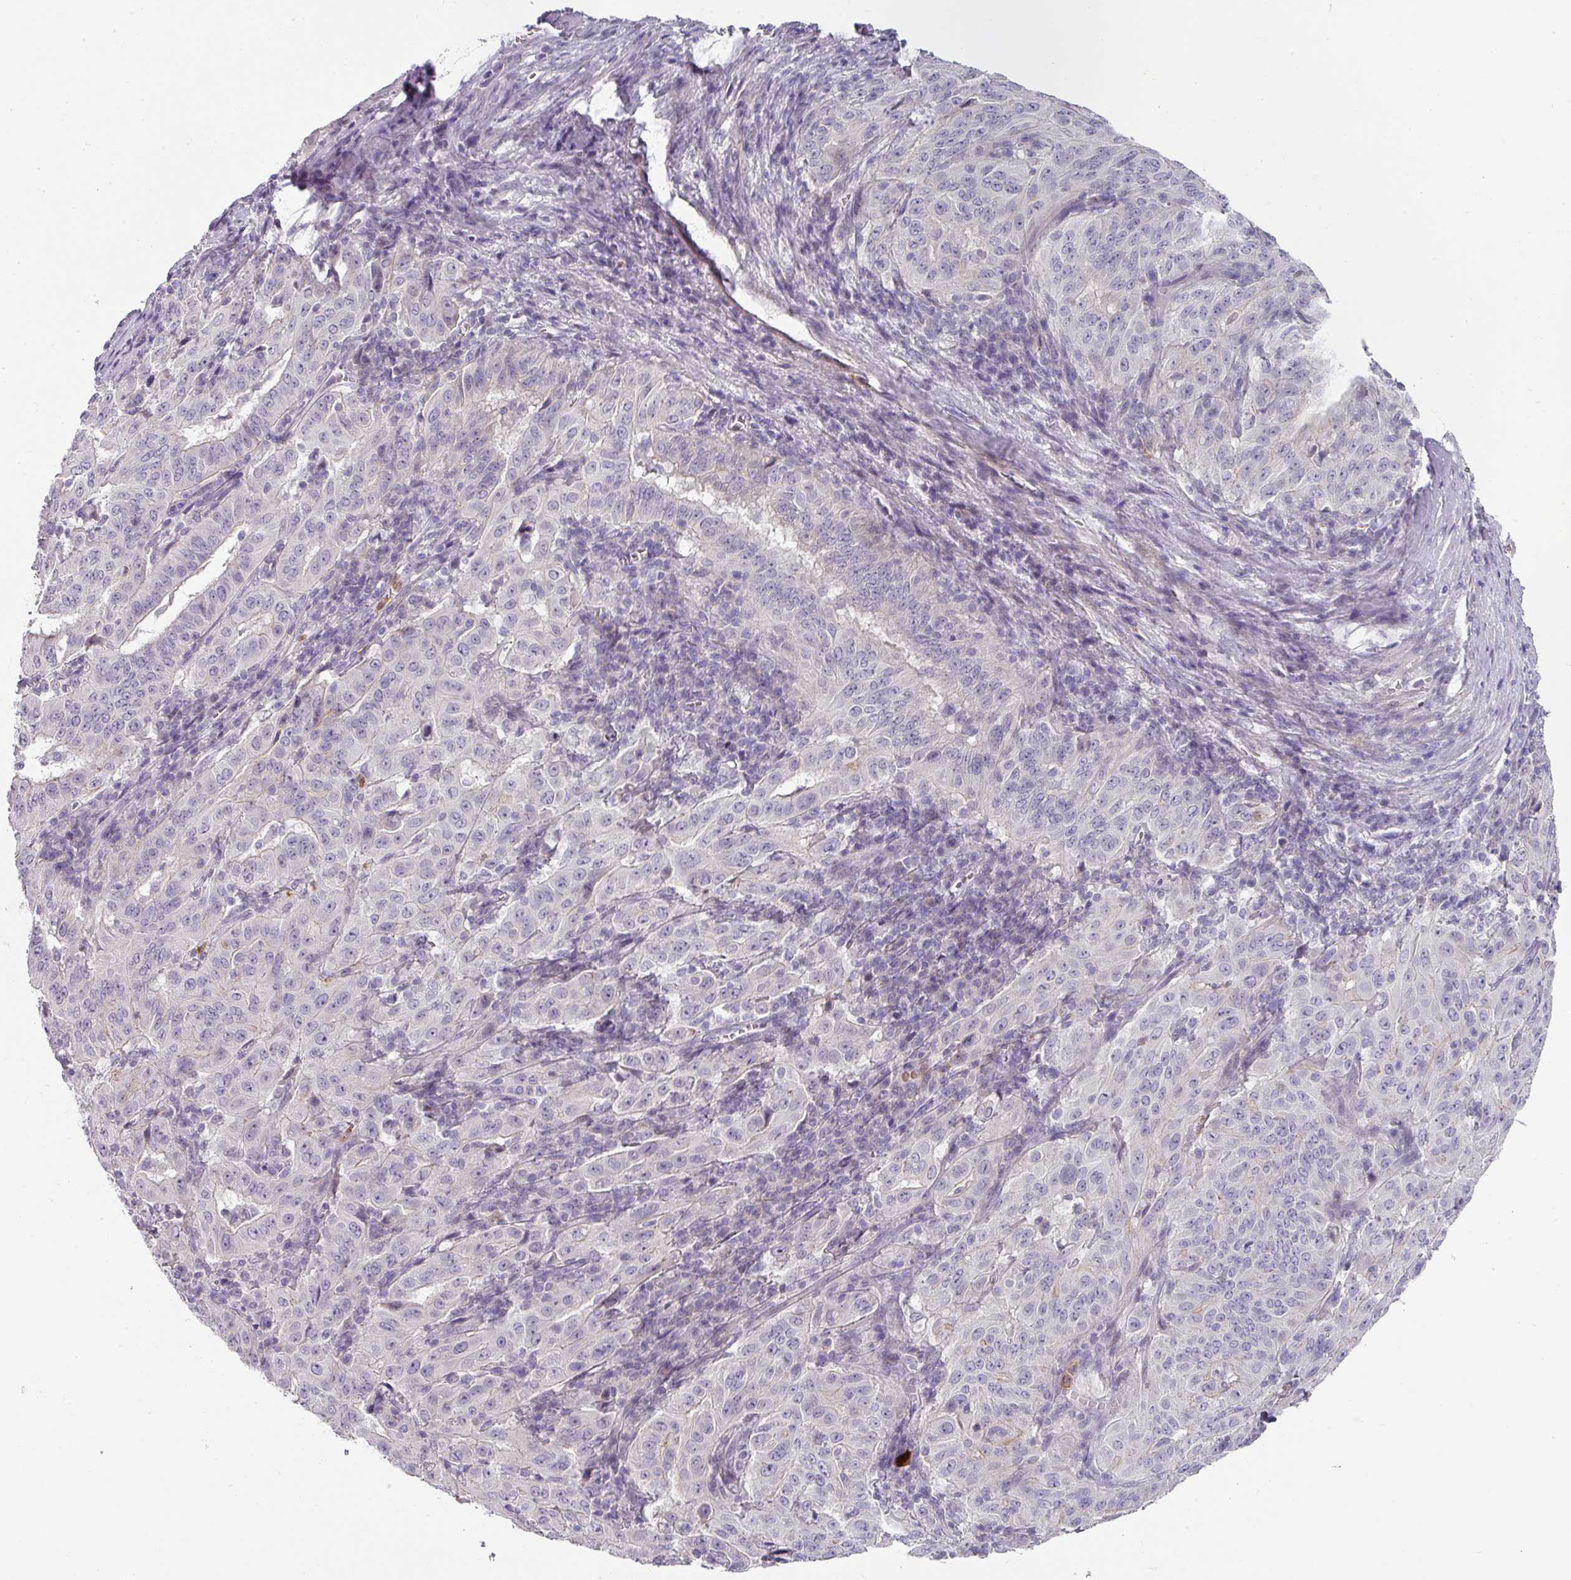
{"staining": {"intensity": "negative", "quantity": "none", "location": "none"}, "tissue": "pancreatic cancer", "cell_type": "Tumor cells", "image_type": "cancer", "snomed": [{"axis": "morphology", "description": "Adenocarcinoma, NOS"}, {"axis": "topography", "description": "Pancreas"}], "caption": "The micrograph exhibits no staining of tumor cells in pancreatic cancer (adenocarcinoma).", "gene": "BTLA", "patient": {"sex": "male", "age": 63}}